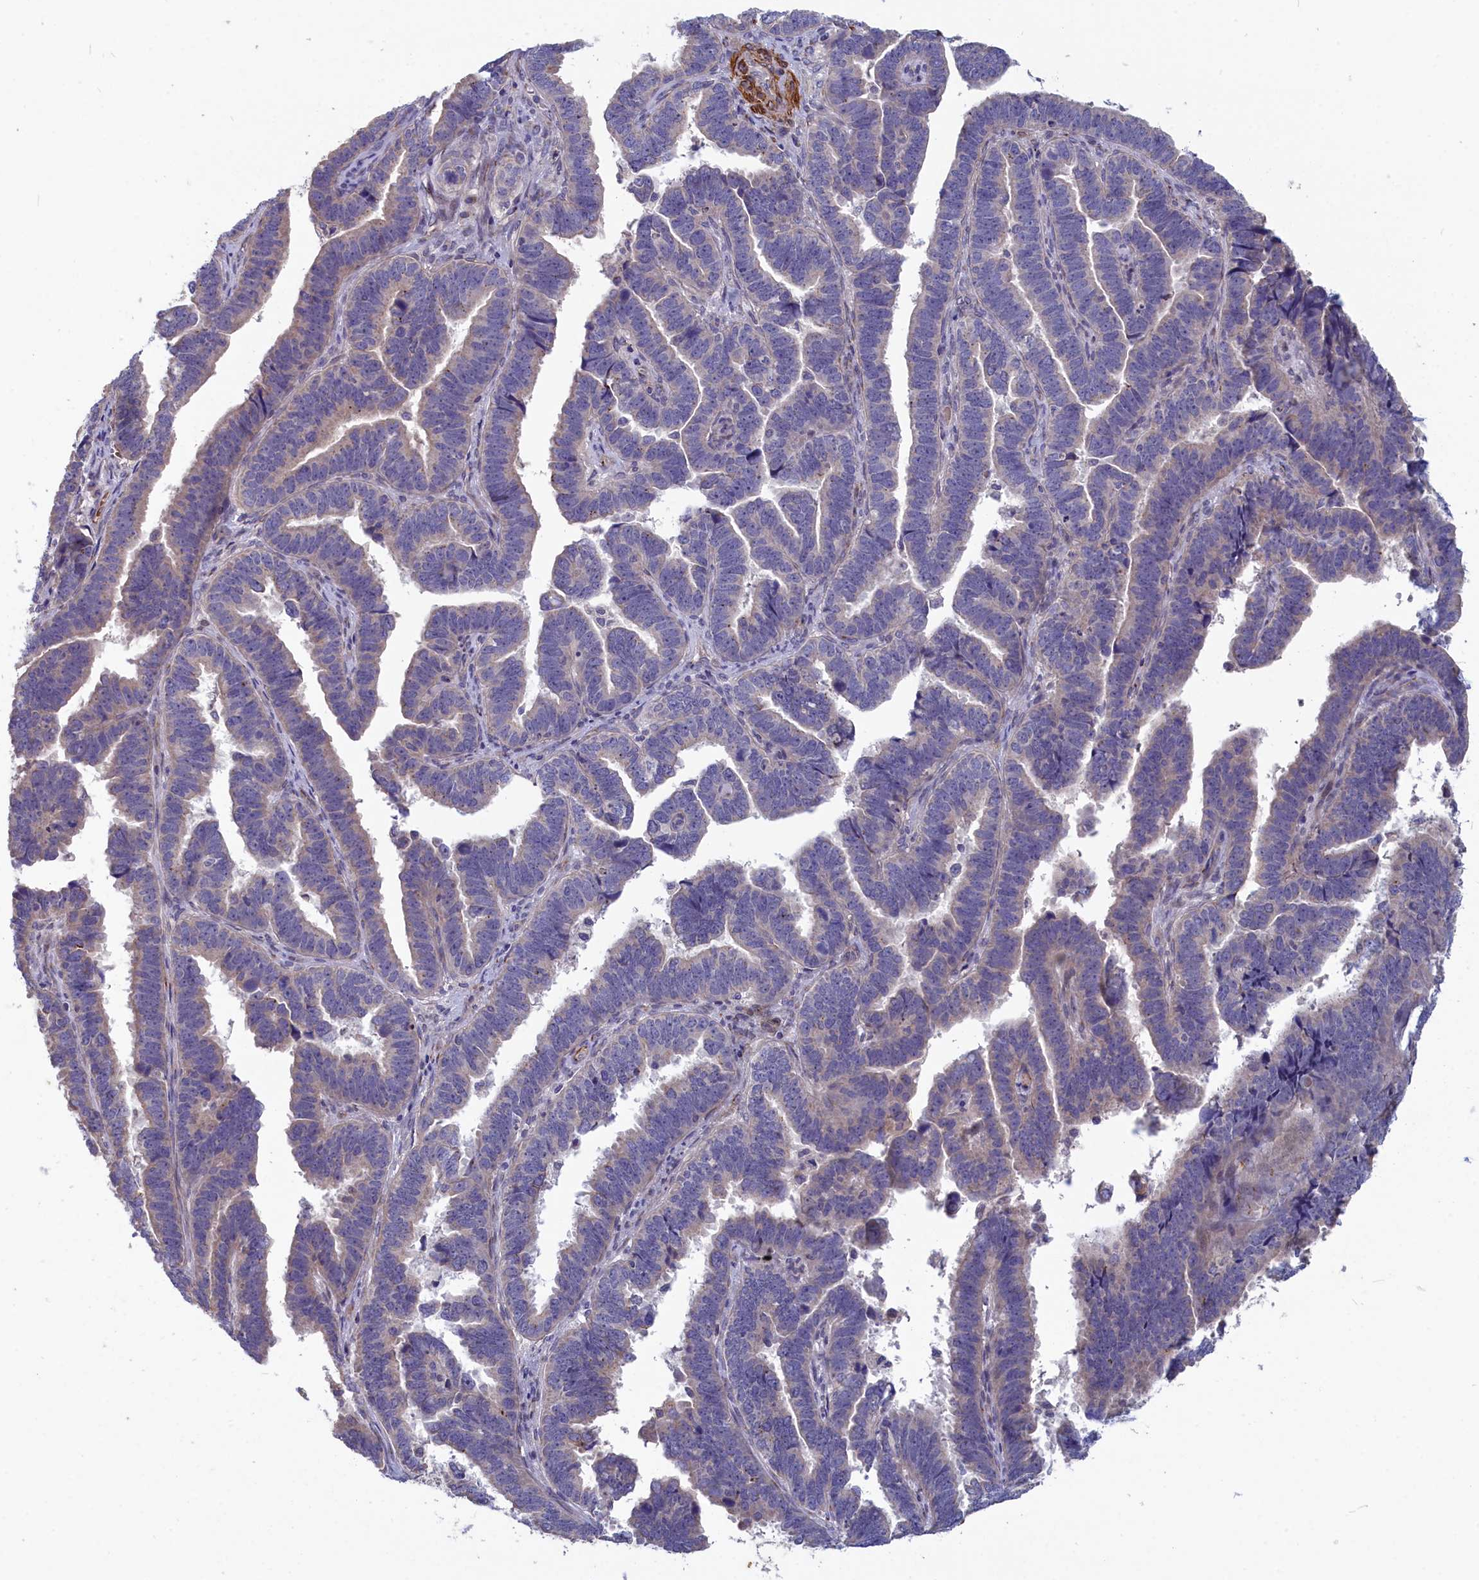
{"staining": {"intensity": "weak", "quantity": "<25%", "location": "cytoplasmic/membranous"}, "tissue": "endometrial cancer", "cell_type": "Tumor cells", "image_type": "cancer", "snomed": [{"axis": "morphology", "description": "Adenocarcinoma, NOS"}, {"axis": "topography", "description": "Endometrium"}], "caption": "Immunohistochemistry (IHC) histopathology image of human adenocarcinoma (endometrial) stained for a protein (brown), which demonstrates no staining in tumor cells. Nuclei are stained in blue.", "gene": "TUBGCP4", "patient": {"sex": "female", "age": 75}}